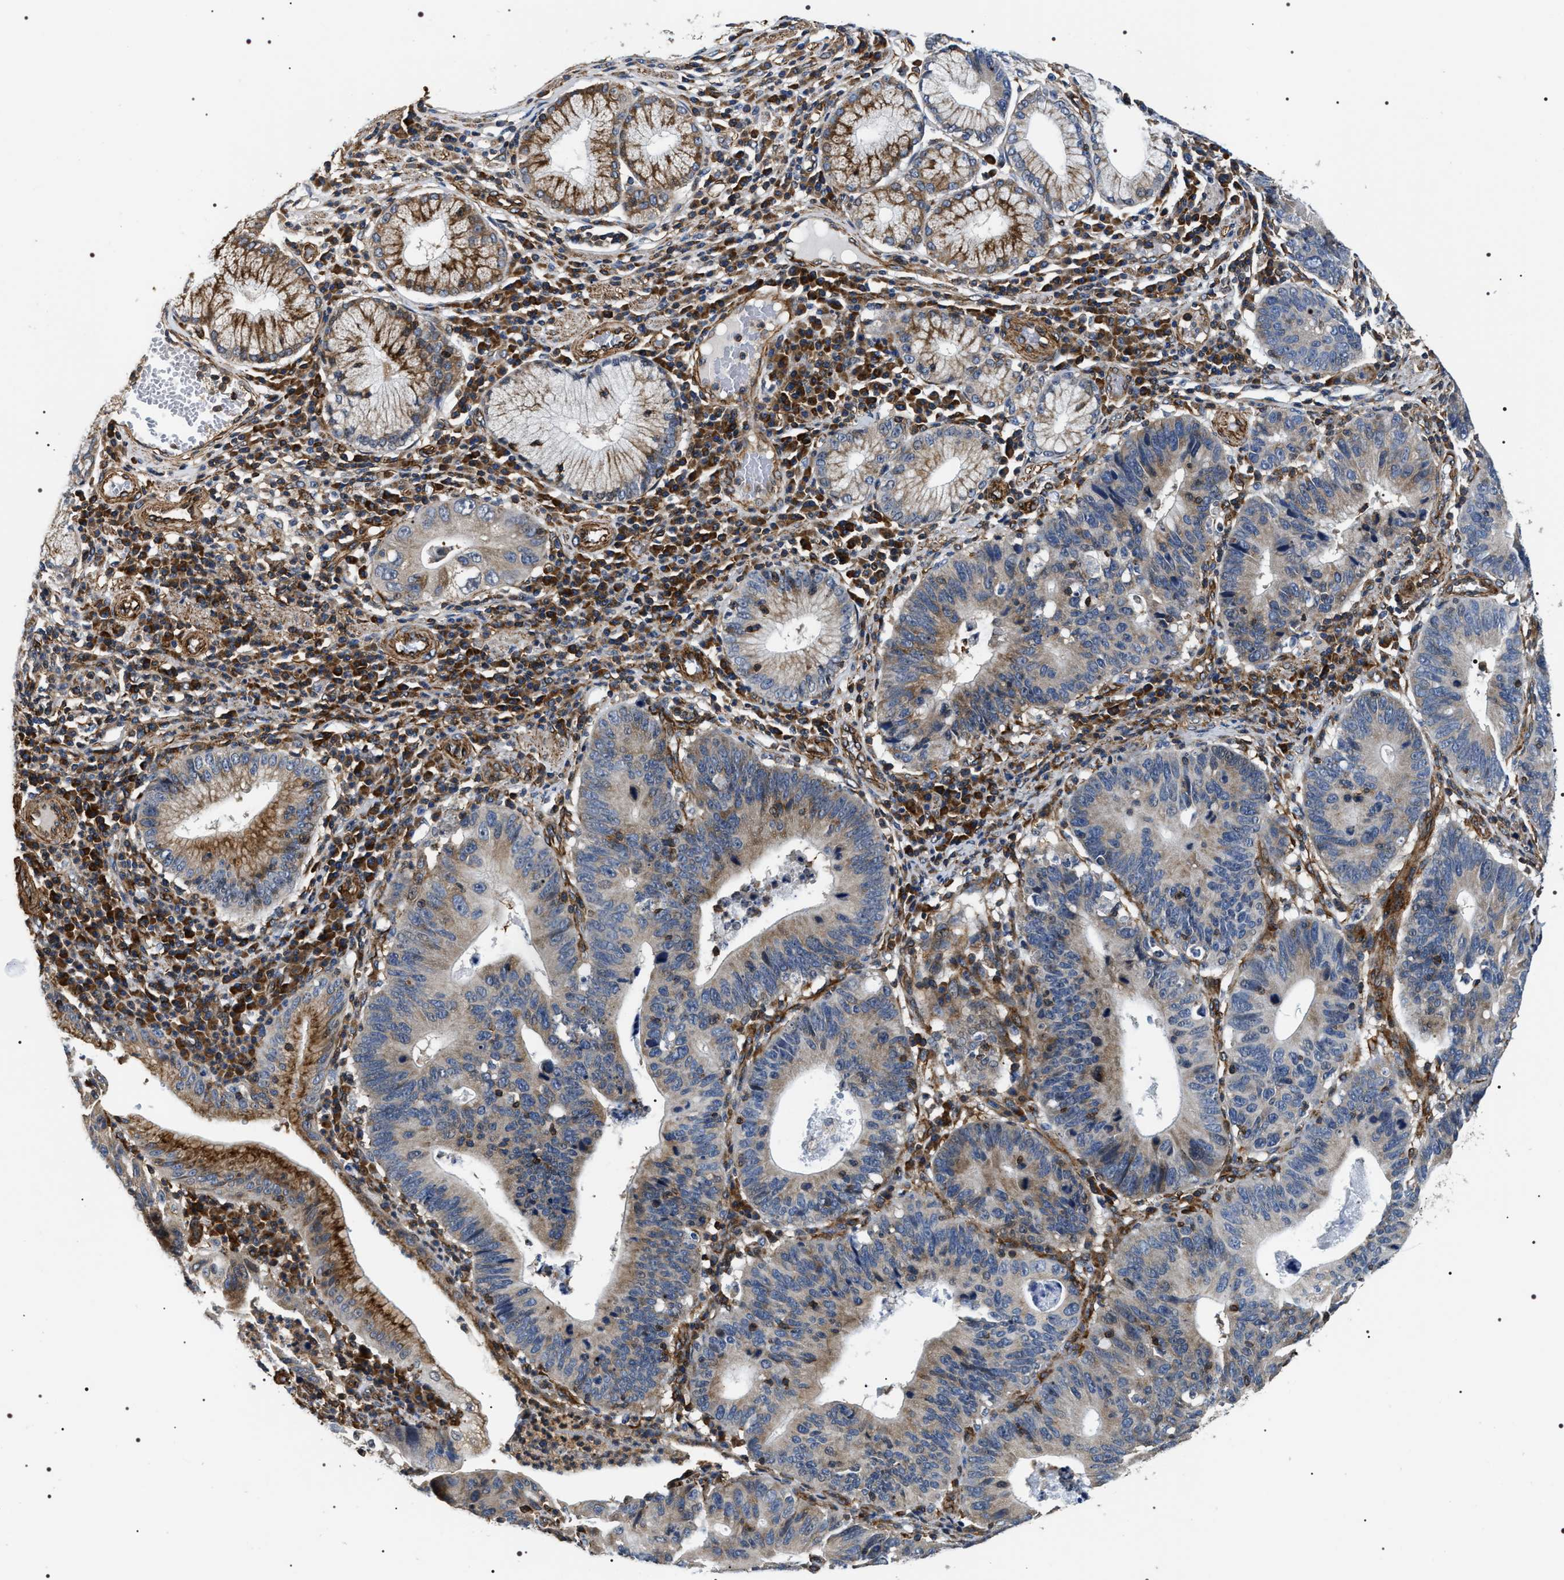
{"staining": {"intensity": "weak", "quantity": "25%-75%", "location": "cytoplasmic/membranous"}, "tissue": "stomach cancer", "cell_type": "Tumor cells", "image_type": "cancer", "snomed": [{"axis": "morphology", "description": "Adenocarcinoma, NOS"}, {"axis": "topography", "description": "Stomach"}], "caption": "Weak cytoplasmic/membranous positivity for a protein is appreciated in about 25%-75% of tumor cells of stomach cancer (adenocarcinoma) using immunohistochemistry.", "gene": "ZC3HAV1L", "patient": {"sex": "male", "age": 59}}